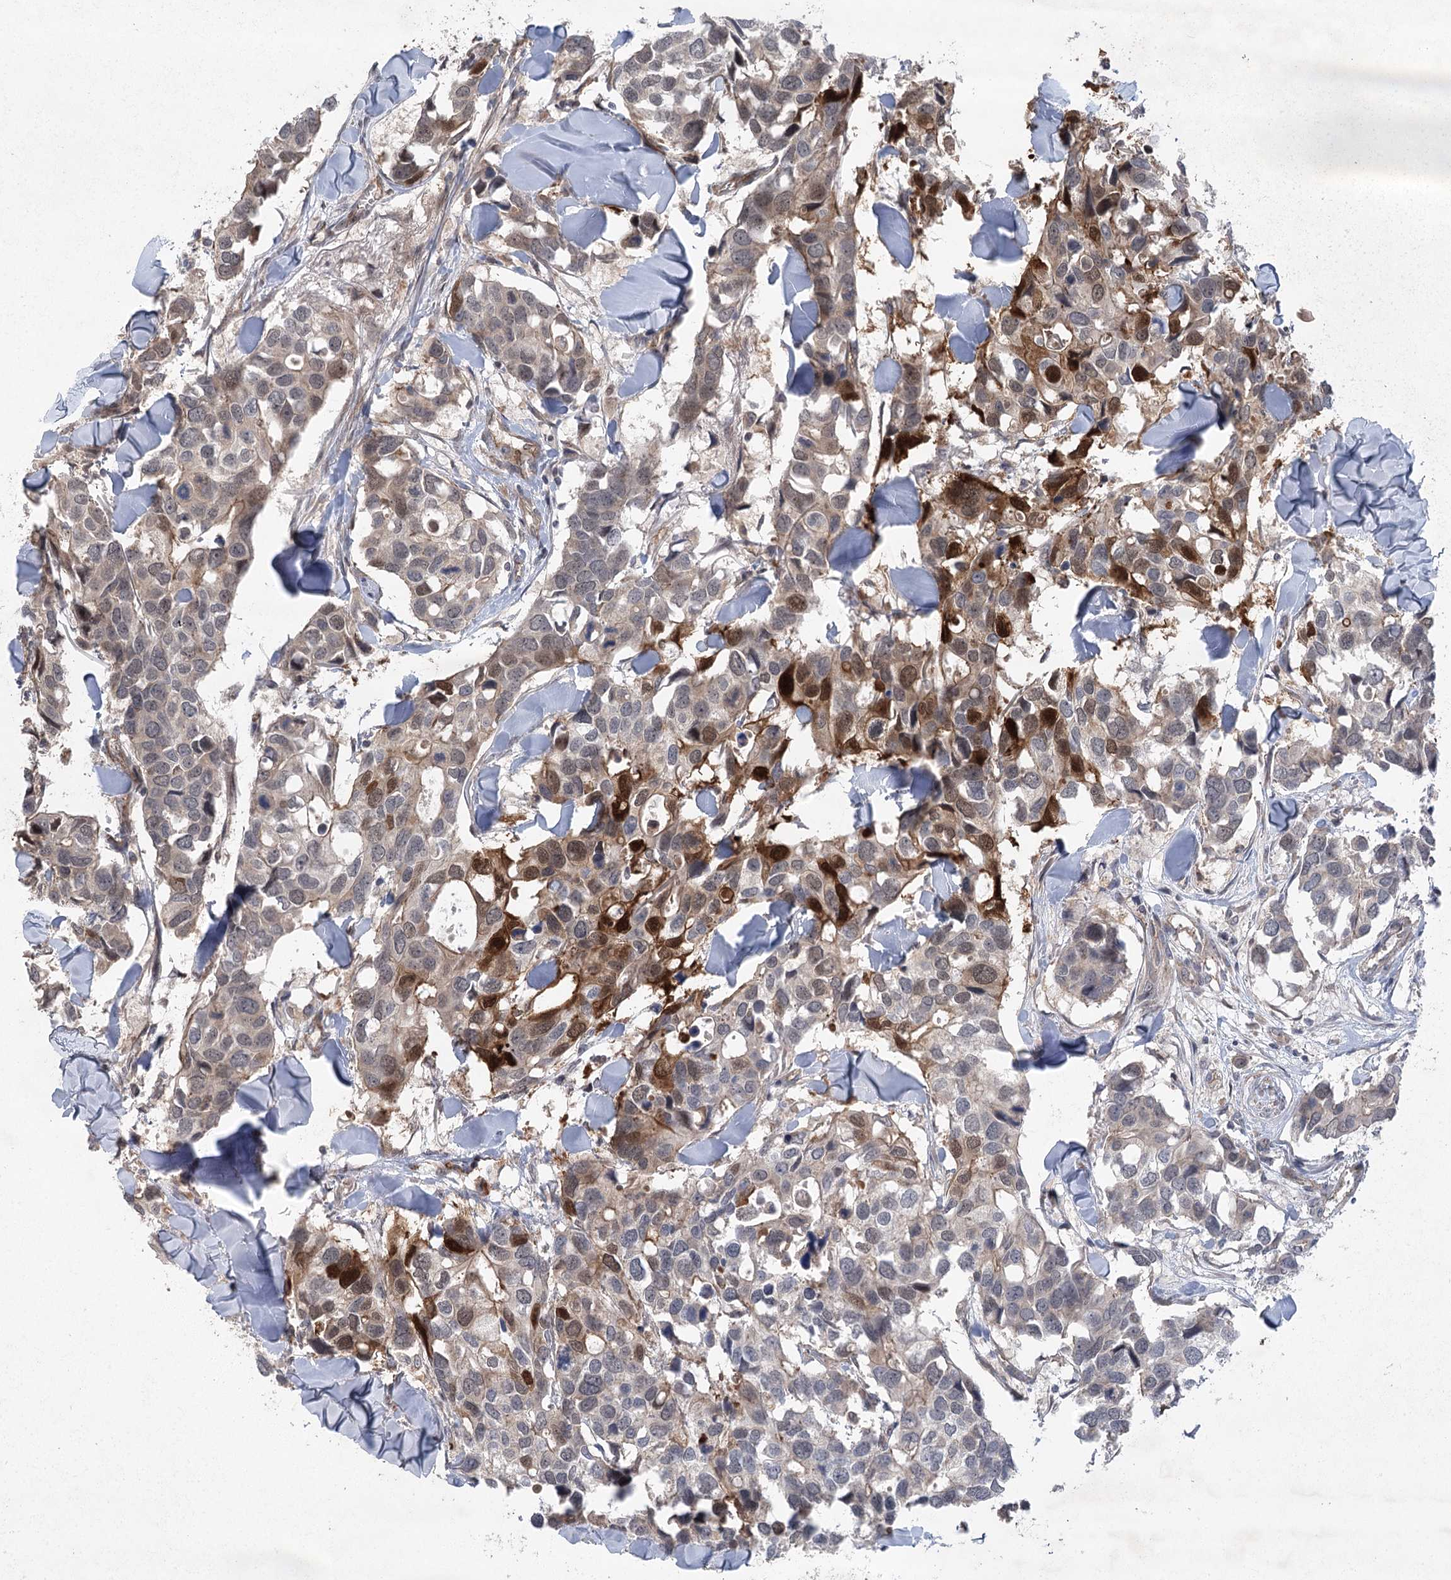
{"staining": {"intensity": "strong", "quantity": "<25%", "location": "cytoplasmic/membranous,nuclear"}, "tissue": "breast cancer", "cell_type": "Tumor cells", "image_type": "cancer", "snomed": [{"axis": "morphology", "description": "Duct carcinoma"}, {"axis": "topography", "description": "Breast"}], "caption": "Immunohistochemical staining of human breast cancer (intraductal carcinoma) demonstrates medium levels of strong cytoplasmic/membranous and nuclear staining in approximately <25% of tumor cells.", "gene": "METTL24", "patient": {"sex": "female", "age": 83}}